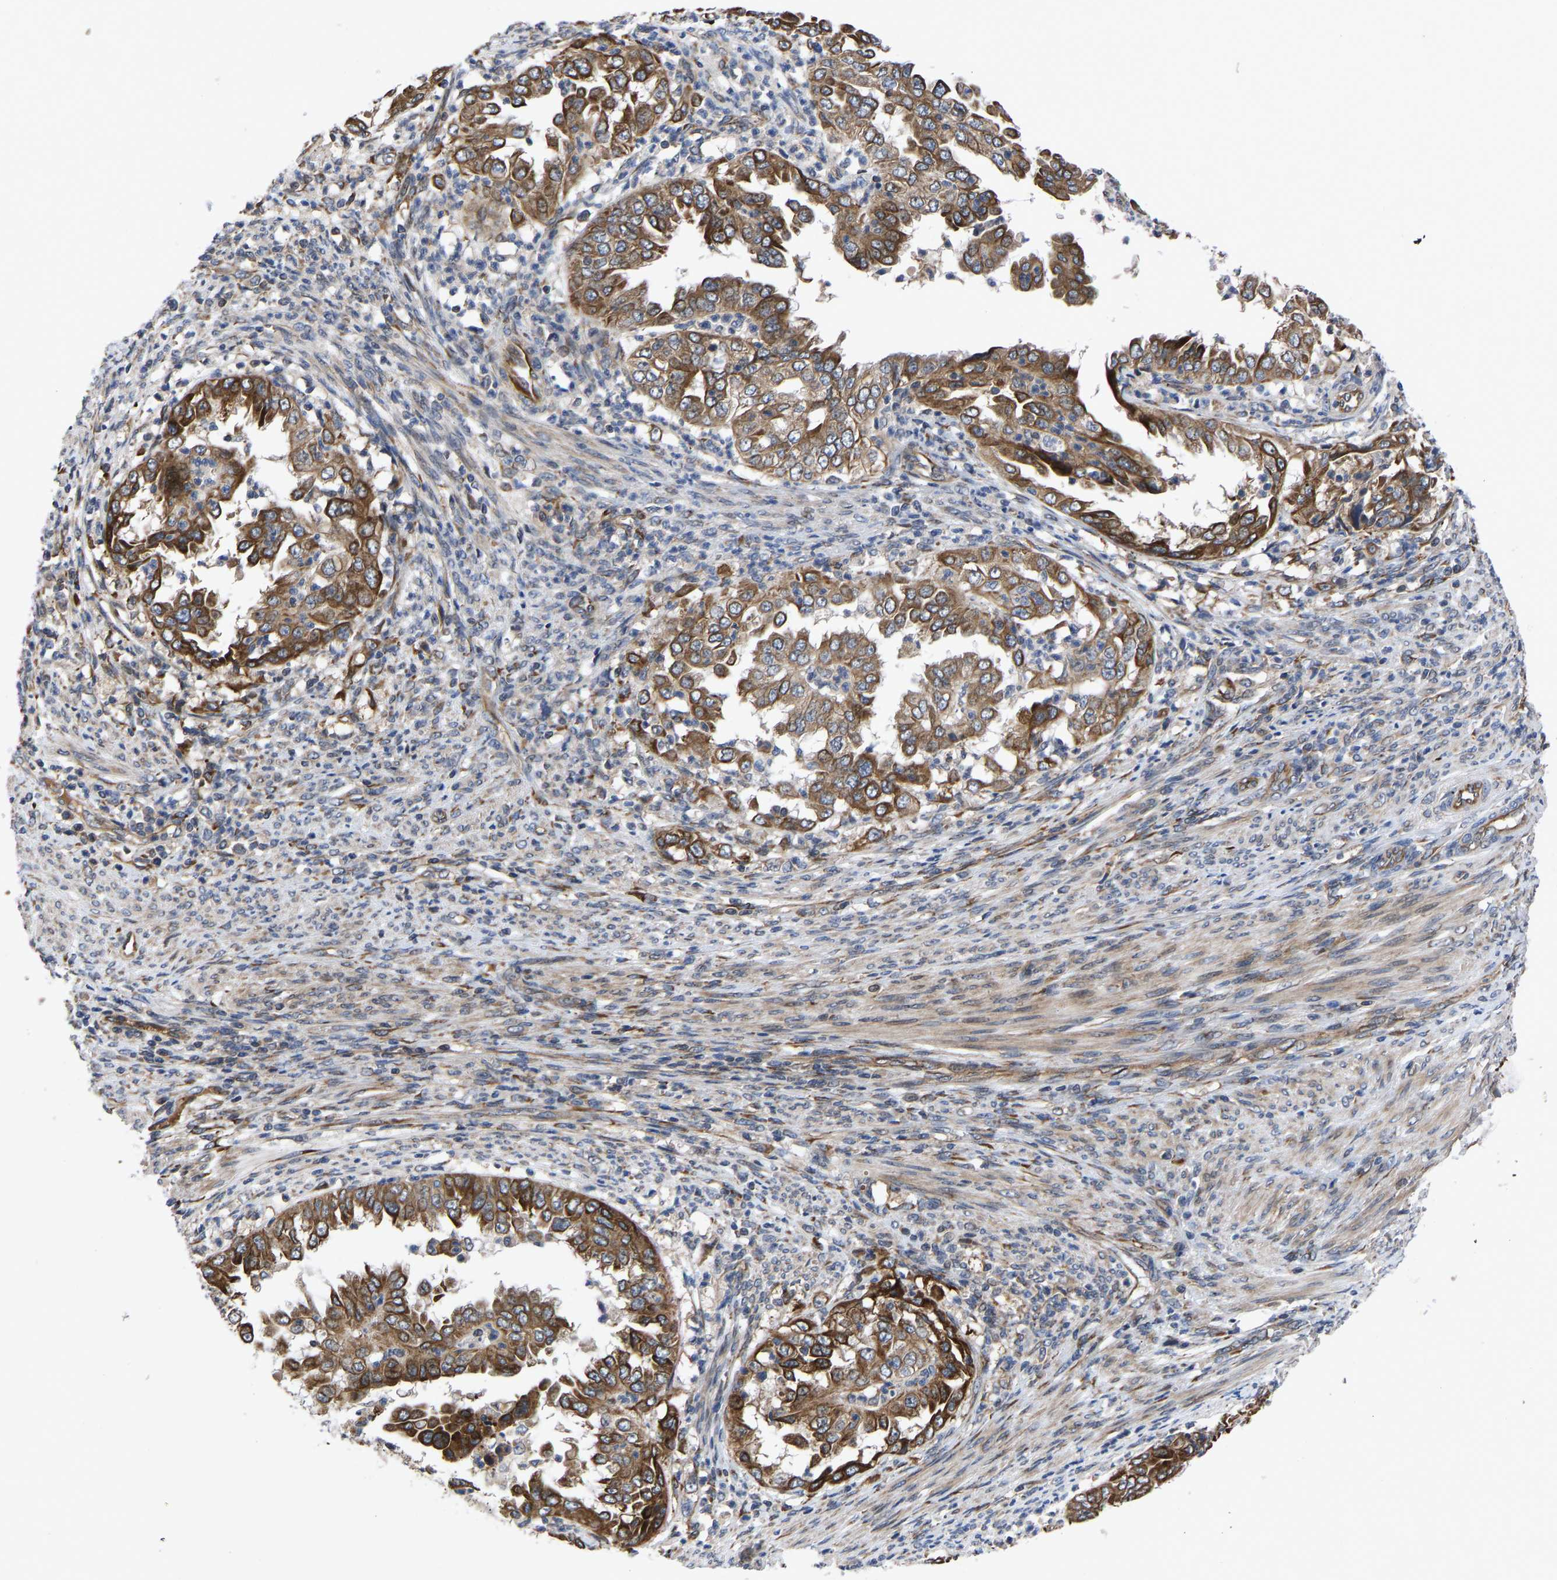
{"staining": {"intensity": "strong", "quantity": ">75%", "location": "cytoplasmic/membranous"}, "tissue": "endometrial cancer", "cell_type": "Tumor cells", "image_type": "cancer", "snomed": [{"axis": "morphology", "description": "Adenocarcinoma, NOS"}, {"axis": "topography", "description": "Endometrium"}], "caption": "Tumor cells show high levels of strong cytoplasmic/membranous staining in approximately >75% of cells in human adenocarcinoma (endometrial). (DAB (3,3'-diaminobenzidine) IHC with brightfield microscopy, high magnification).", "gene": "FRRS1", "patient": {"sex": "female", "age": 85}}